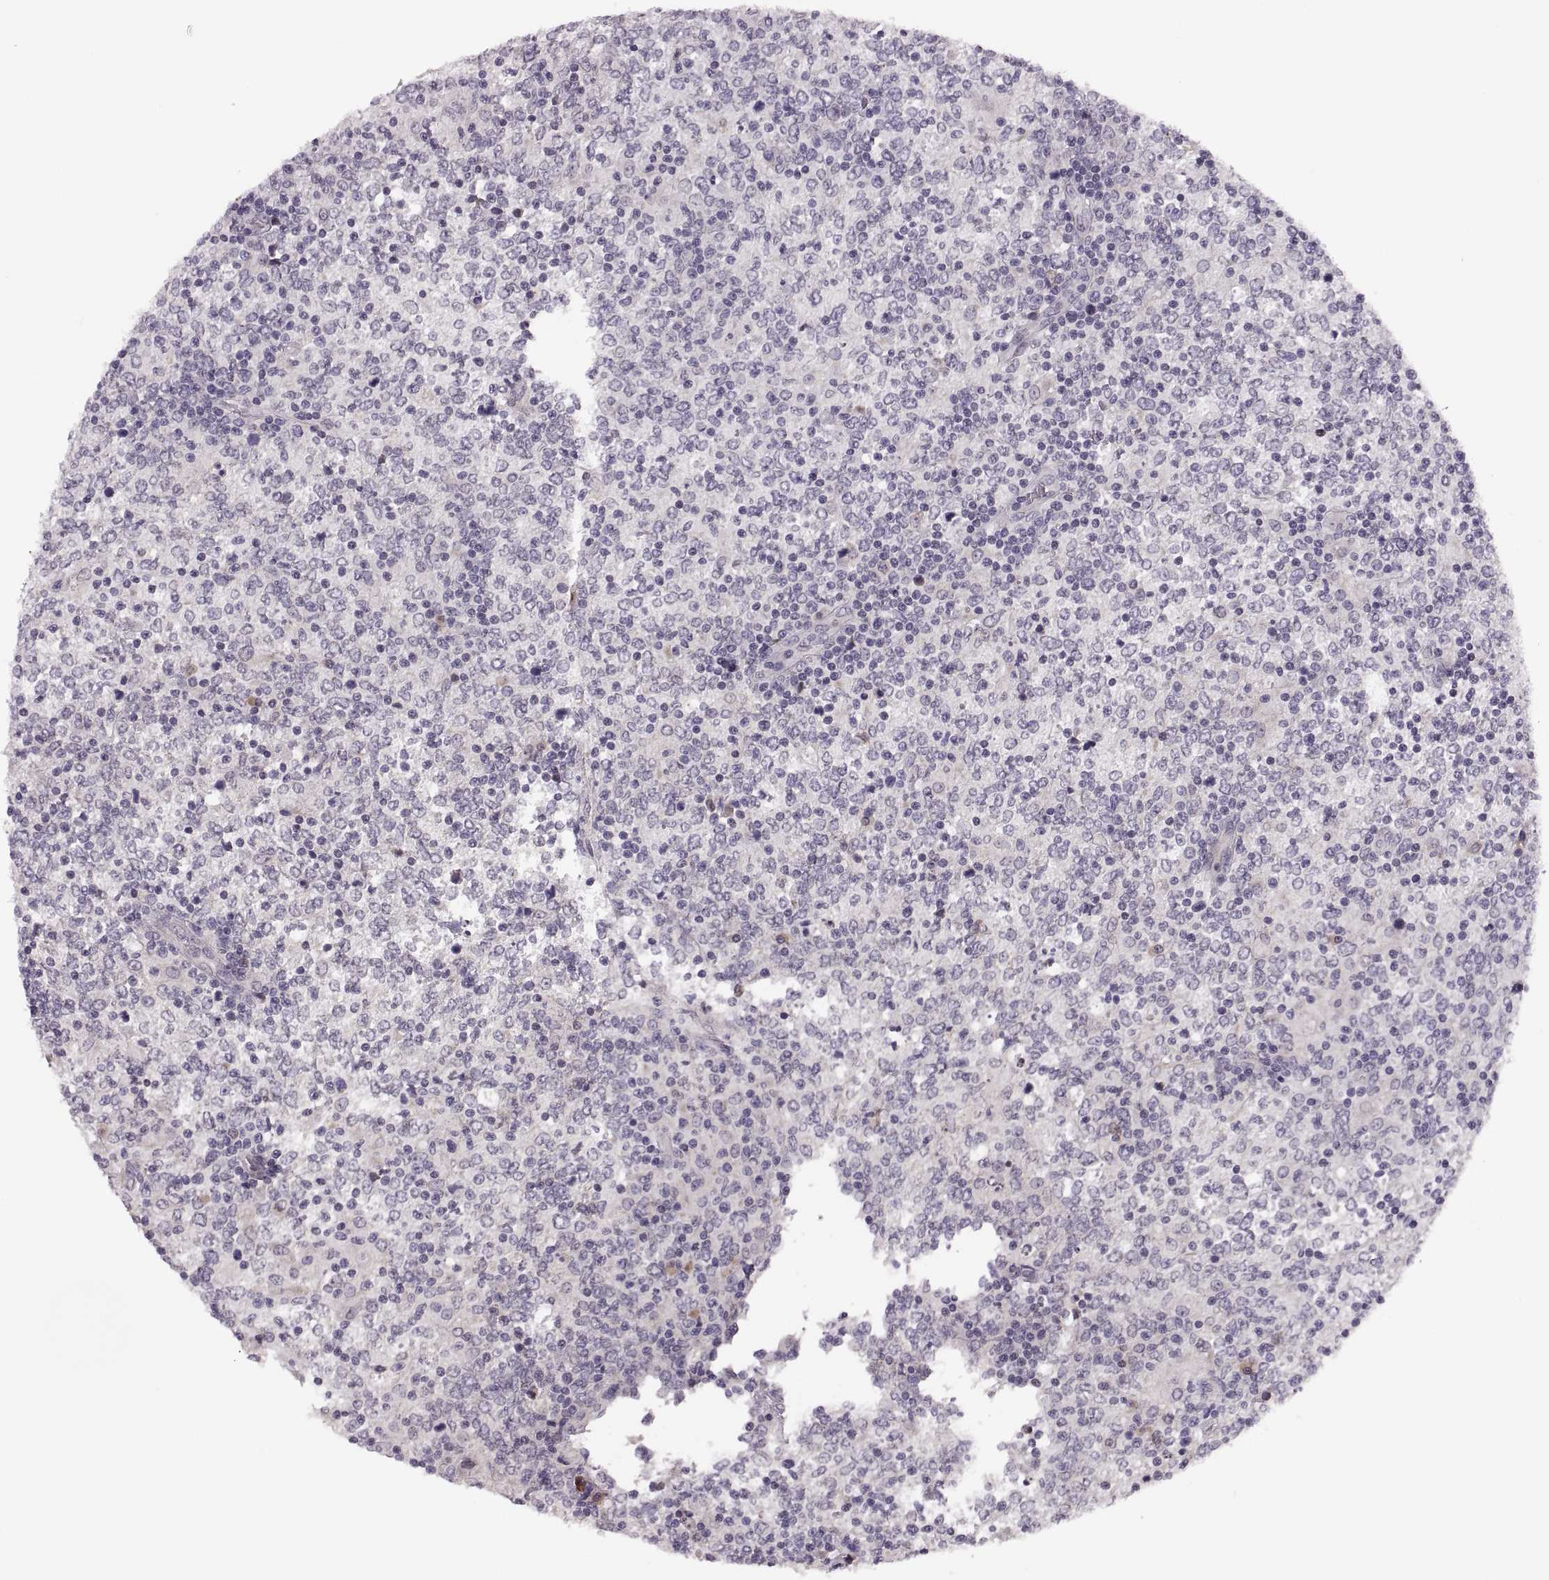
{"staining": {"intensity": "negative", "quantity": "none", "location": "none"}, "tissue": "lymphoma", "cell_type": "Tumor cells", "image_type": "cancer", "snomed": [{"axis": "morphology", "description": "Malignant lymphoma, non-Hodgkin's type, High grade"}, {"axis": "topography", "description": "Lymph node"}], "caption": "Immunohistochemistry (IHC) micrograph of lymphoma stained for a protein (brown), which demonstrates no positivity in tumor cells.", "gene": "ADH6", "patient": {"sex": "female", "age": 84}}